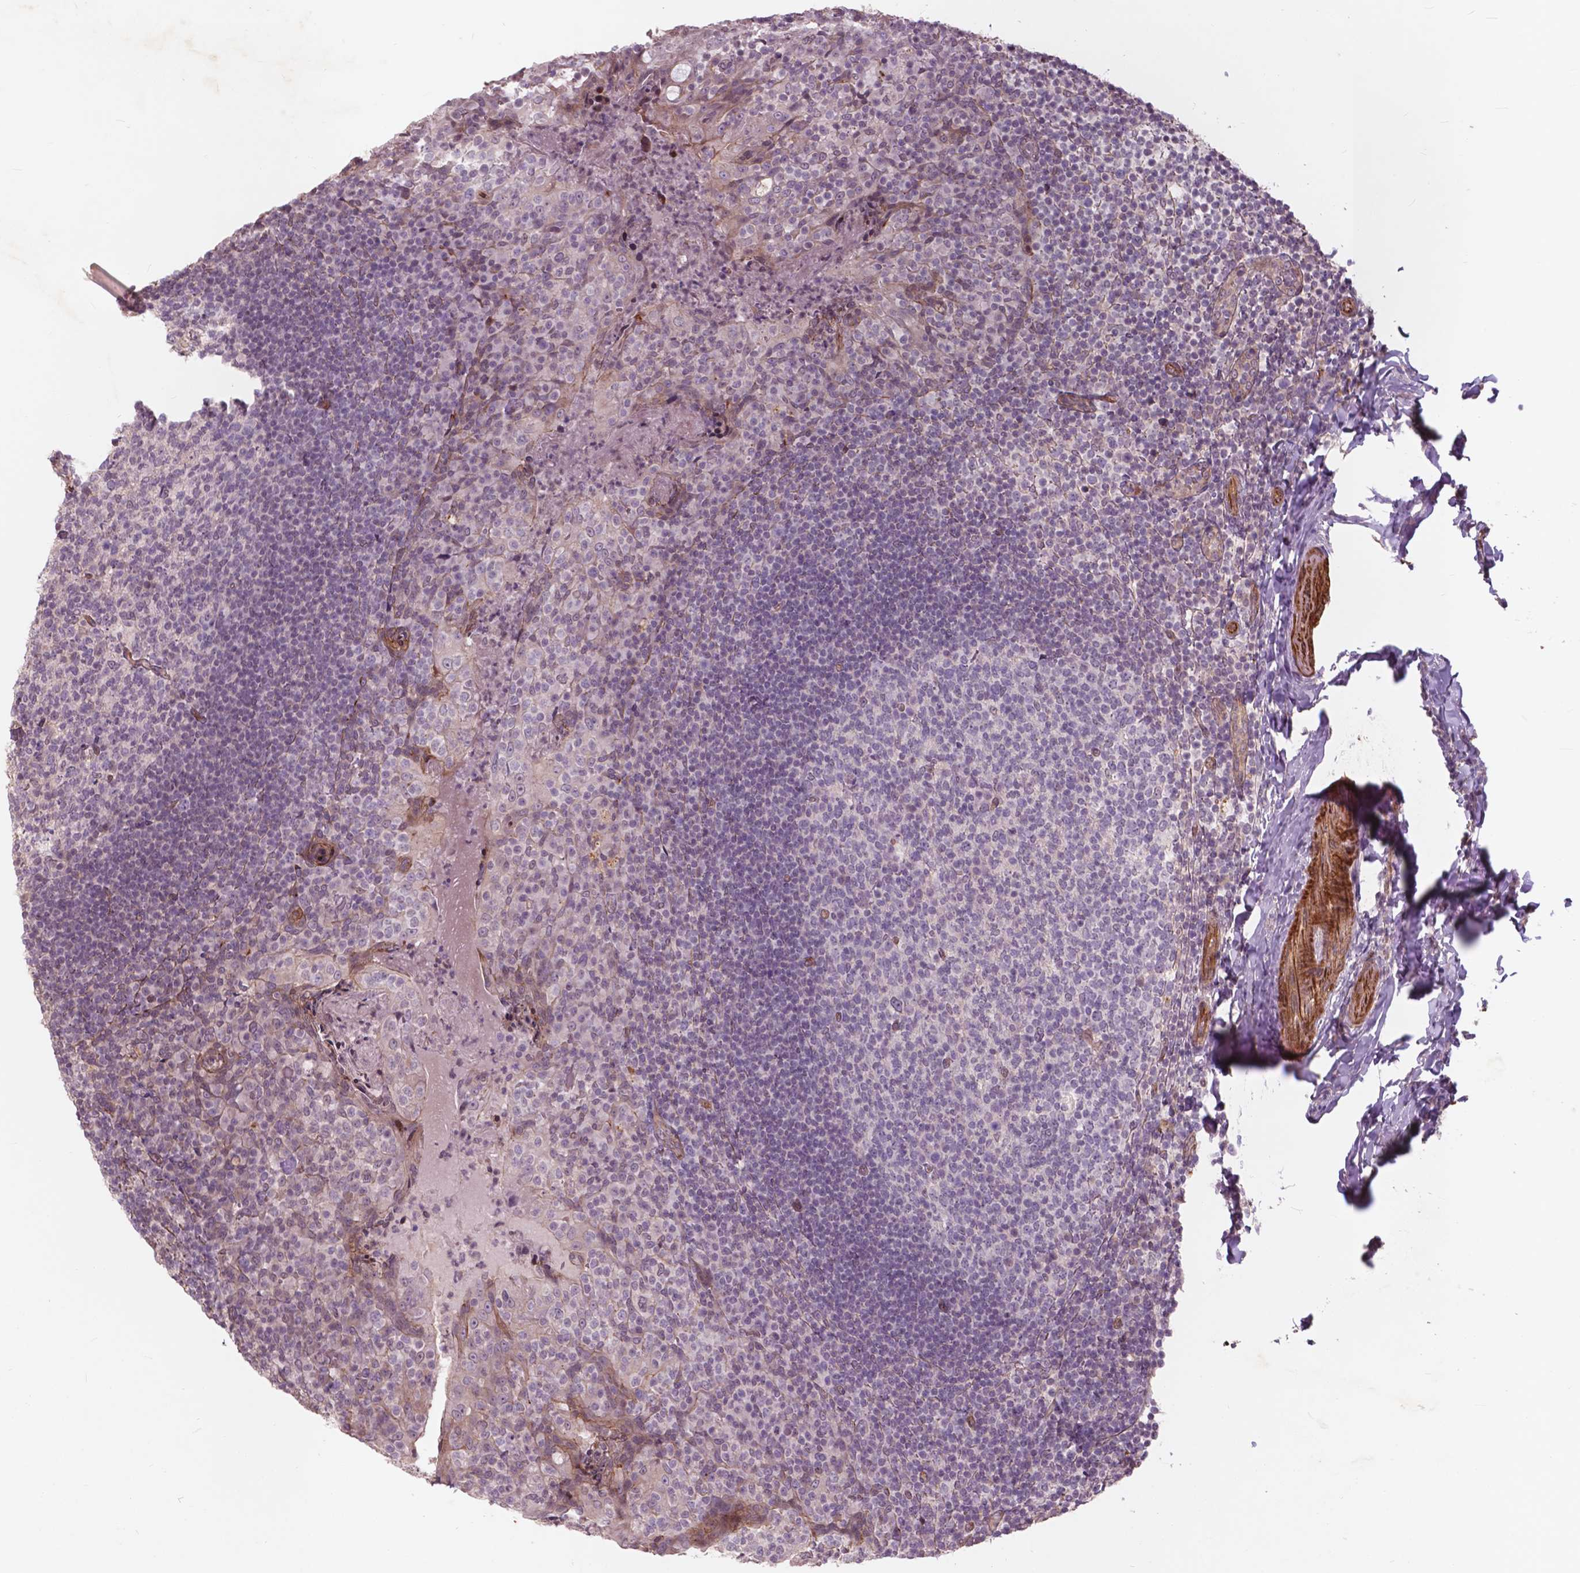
{"staining": {"intensity": "negative", "quantity": "none", "location": "none"}, "tissue": "tonsil", "cell_type": "Germinal center cells", "image_type": "normal", "snomed": [{"axis": "morphology", "description": "Normal tissue, NOS"}, {"axis": "topography", "description": "Tonsil"}], "caption": "Germinal center cells are negative for protein expression in benign human tonsil. (Stains: DAB (3,3'-diaminobenzidine) immunohistochemistry (IHC) with hematoxylin counter stain, Microscopy: brightfield microscopy at high magnification).", "gene": "RFPL4B", "patient": {"sex": "female", "age": 10}}